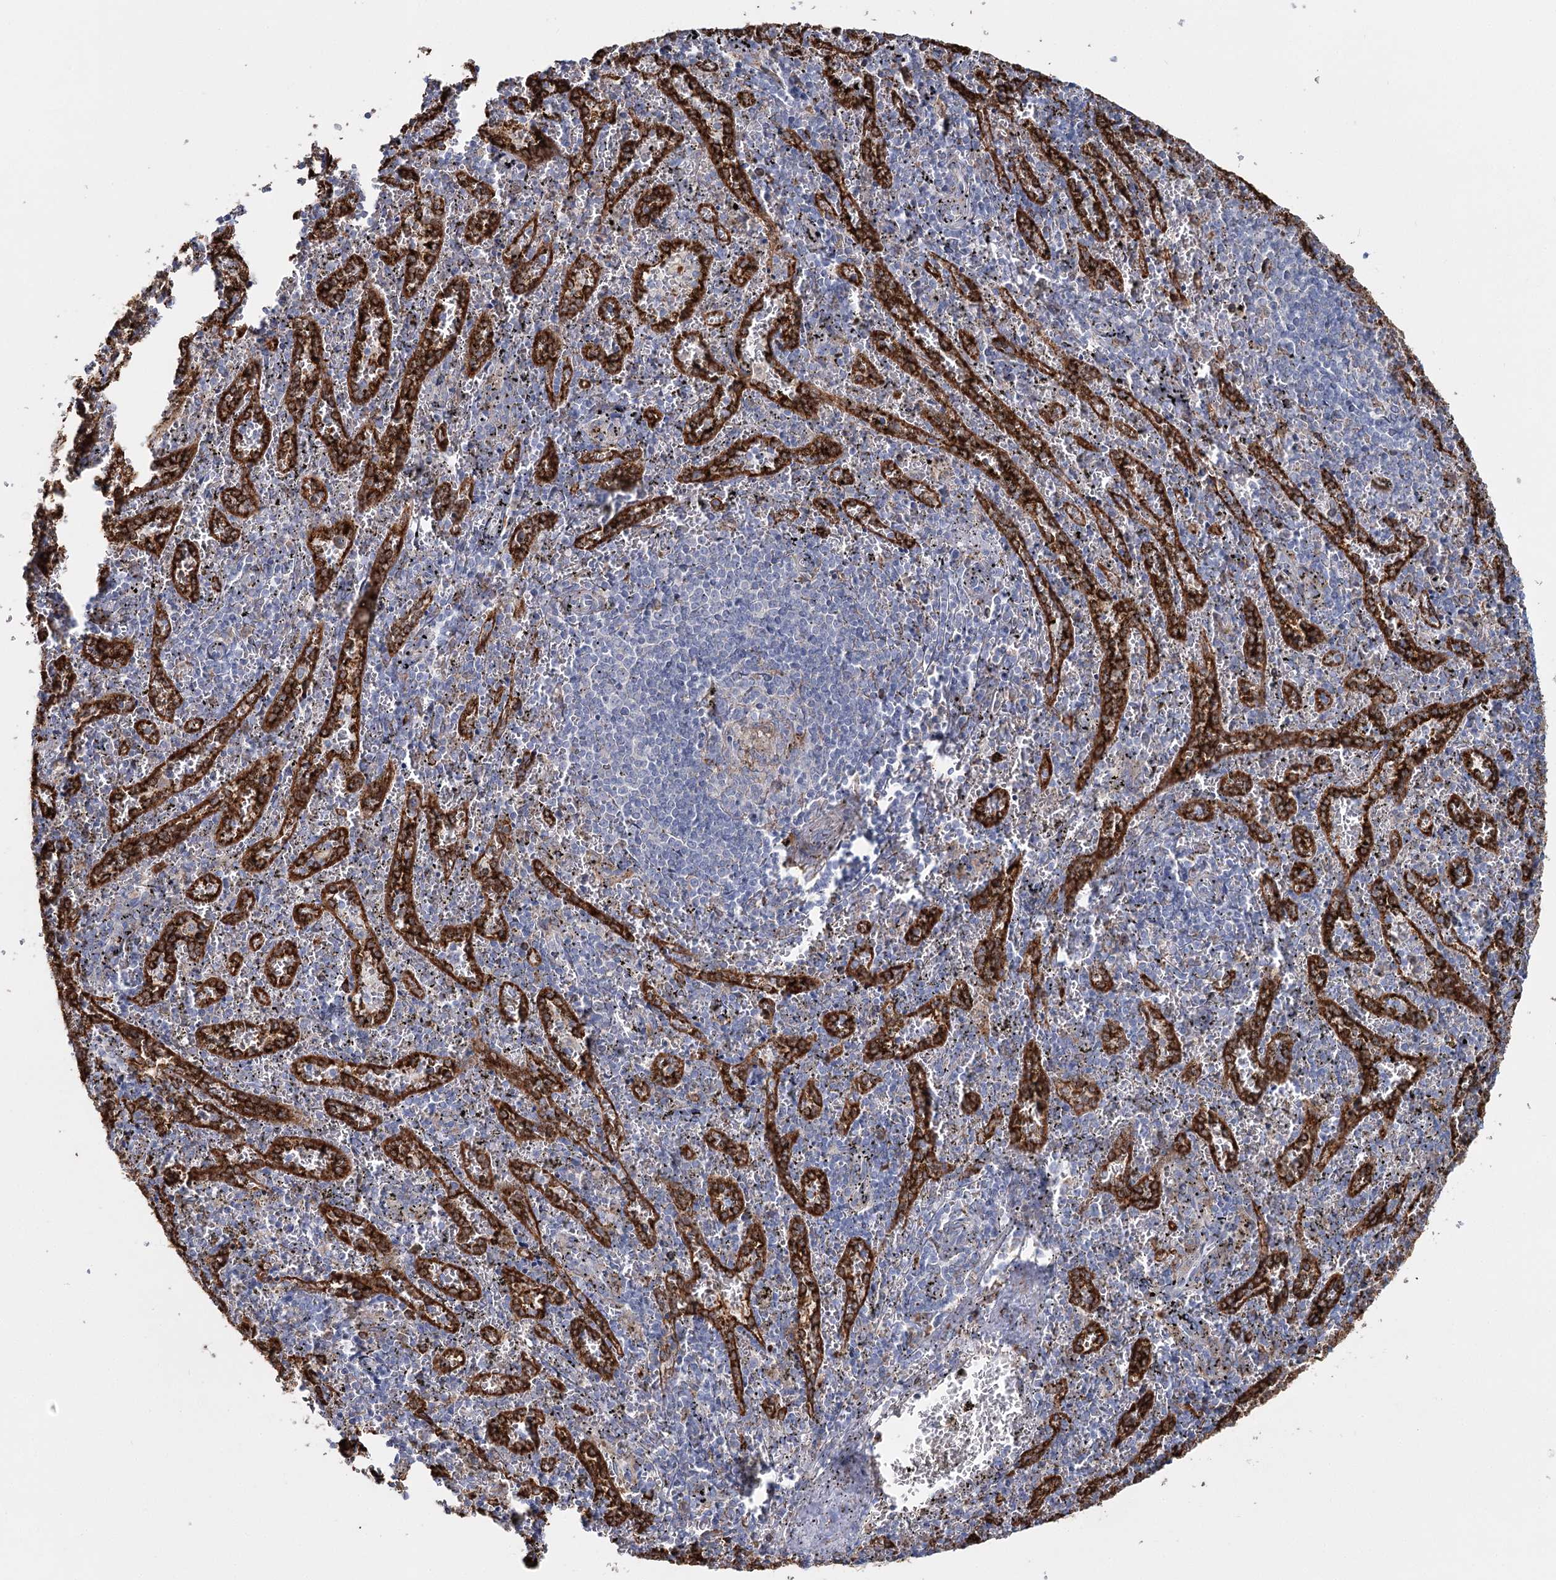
{"staining": {"intensity": "negative", "quantity": "none", "location": "none"}, "tissue": "spleen", "cell_type": "Cells in red pulp", "image_type": "normal", "snomed": [{"axis": "morphology", "description": "Normal tissue, NOS"}, {"axis": "topography", "description": "Spleen"}], "caption": "This is an IHC photomicrograph of benign human spleen. There is no expression in cells in red pulp.", "gene": "ZCCHC9", "patient": {"sex": "male", "age": 11}}